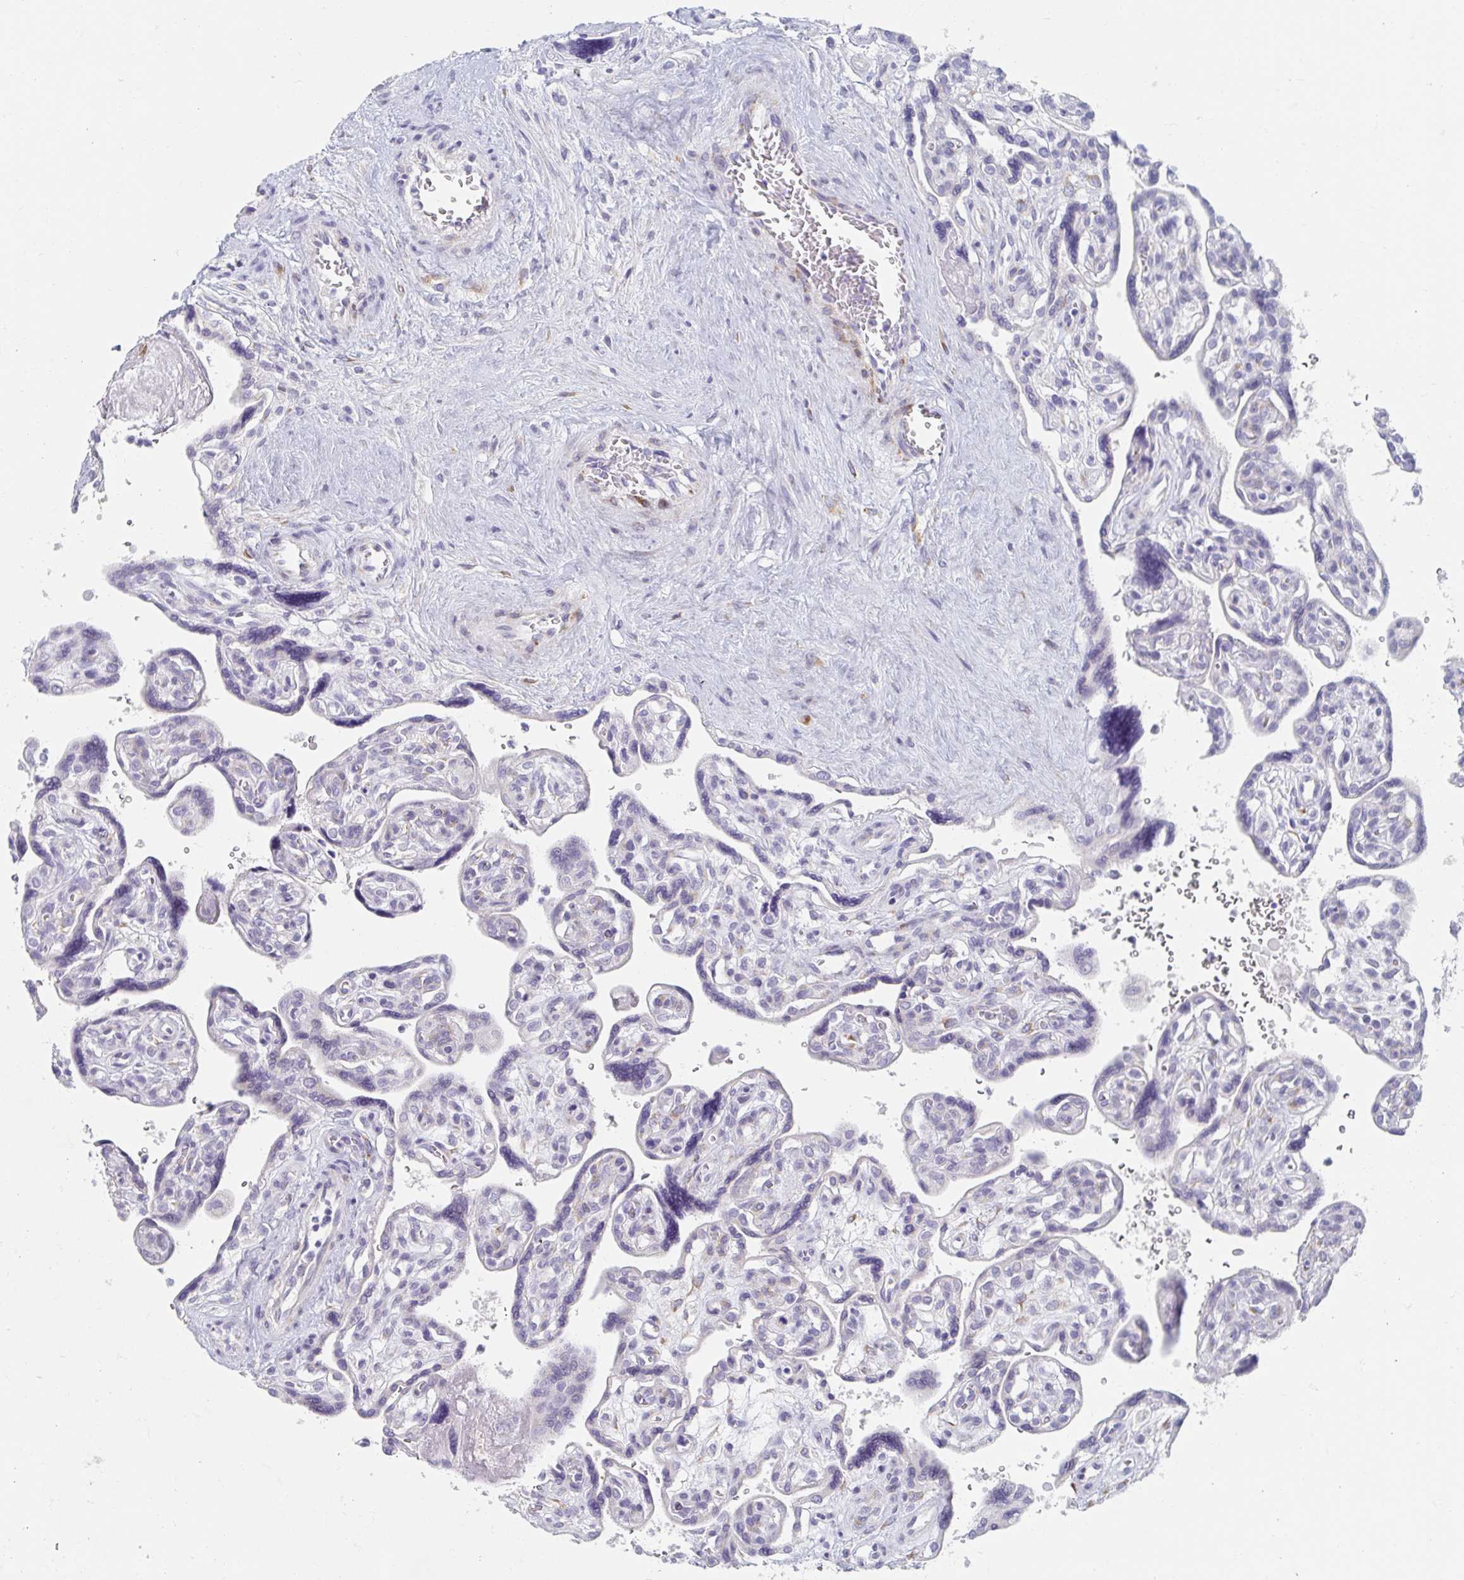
{"staining": {"intensity": "strong", "quantity": "25%-75%", "location": "cytoplasmic/membranous"}, "tissue": "placenta", "cell_type": "Decidual cells", "image_type": "normal", "snomed": [{"axis": "morphology", "description": "Normal tissue, NOS"}, {"axis": "topography", "description": "Placenta"}], "caption": "Placenta stained for a protein (brown) exhibits strong cytoplasmic/membranous positive staining in approximately 25%-75% of decidual cells.", "gene": "MYLK2", "patient": {"sex": "female", "age": 39}}